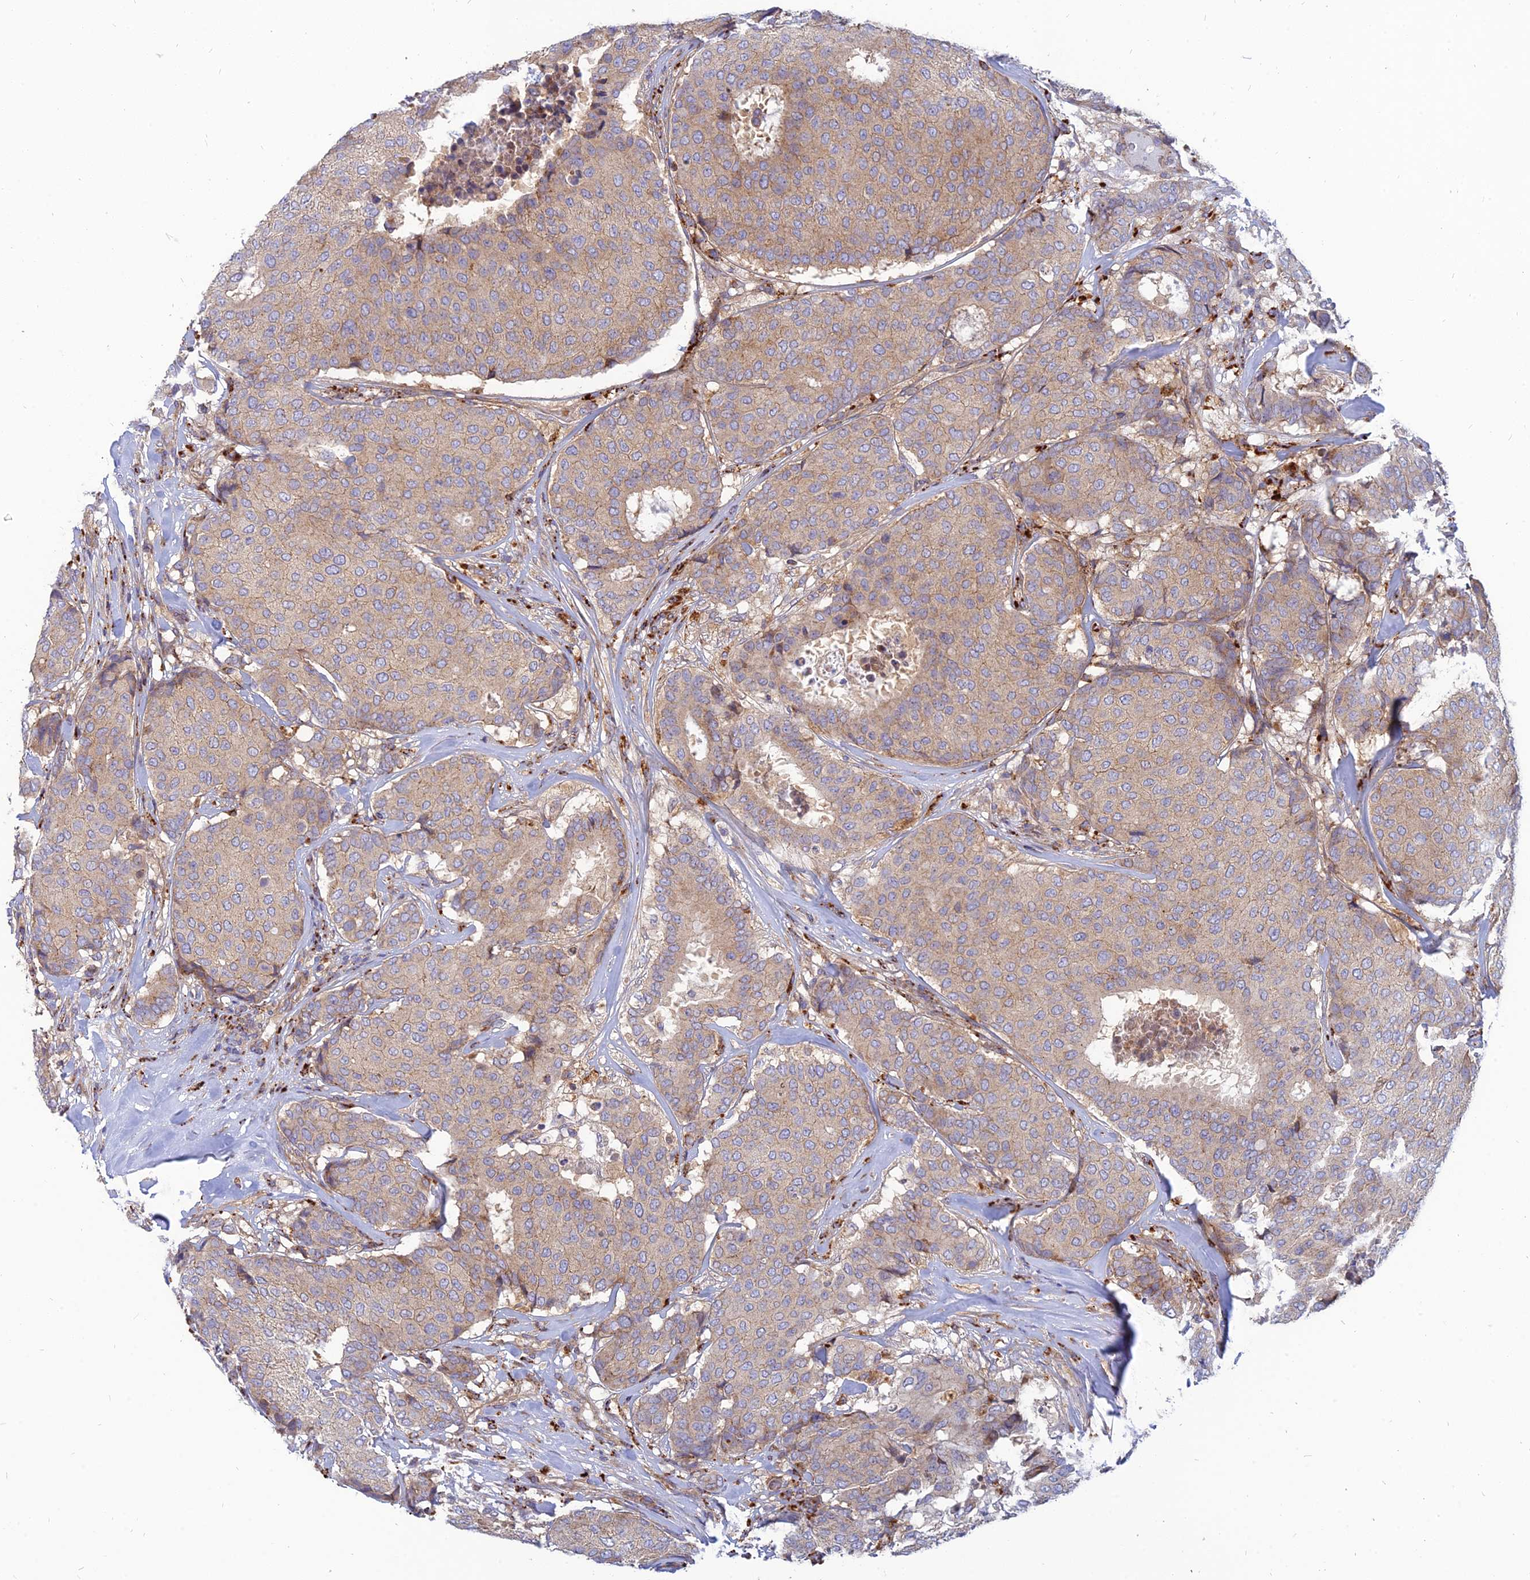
{"staining": {"intensity": "weak", "quantity": "<25%", "location": "cytoplasmic/membranous"}, "tissue": "breast cancer", "cell_type": "Tumor cells", "image_type": "cancer", "snomed": [{"axis": "morphology", "description": "Duct carcinoma"}, {"axis": "topography", "description": "Breast"}], "caption": "Tumor cells are negative for protein expression in human intraductal carcinoma (breast). (Brightfield microscopy of DAB immunohistochemistry at high magnification).", "gene": "PHKA2", "patient": {"sex": "female", "age": 75}}